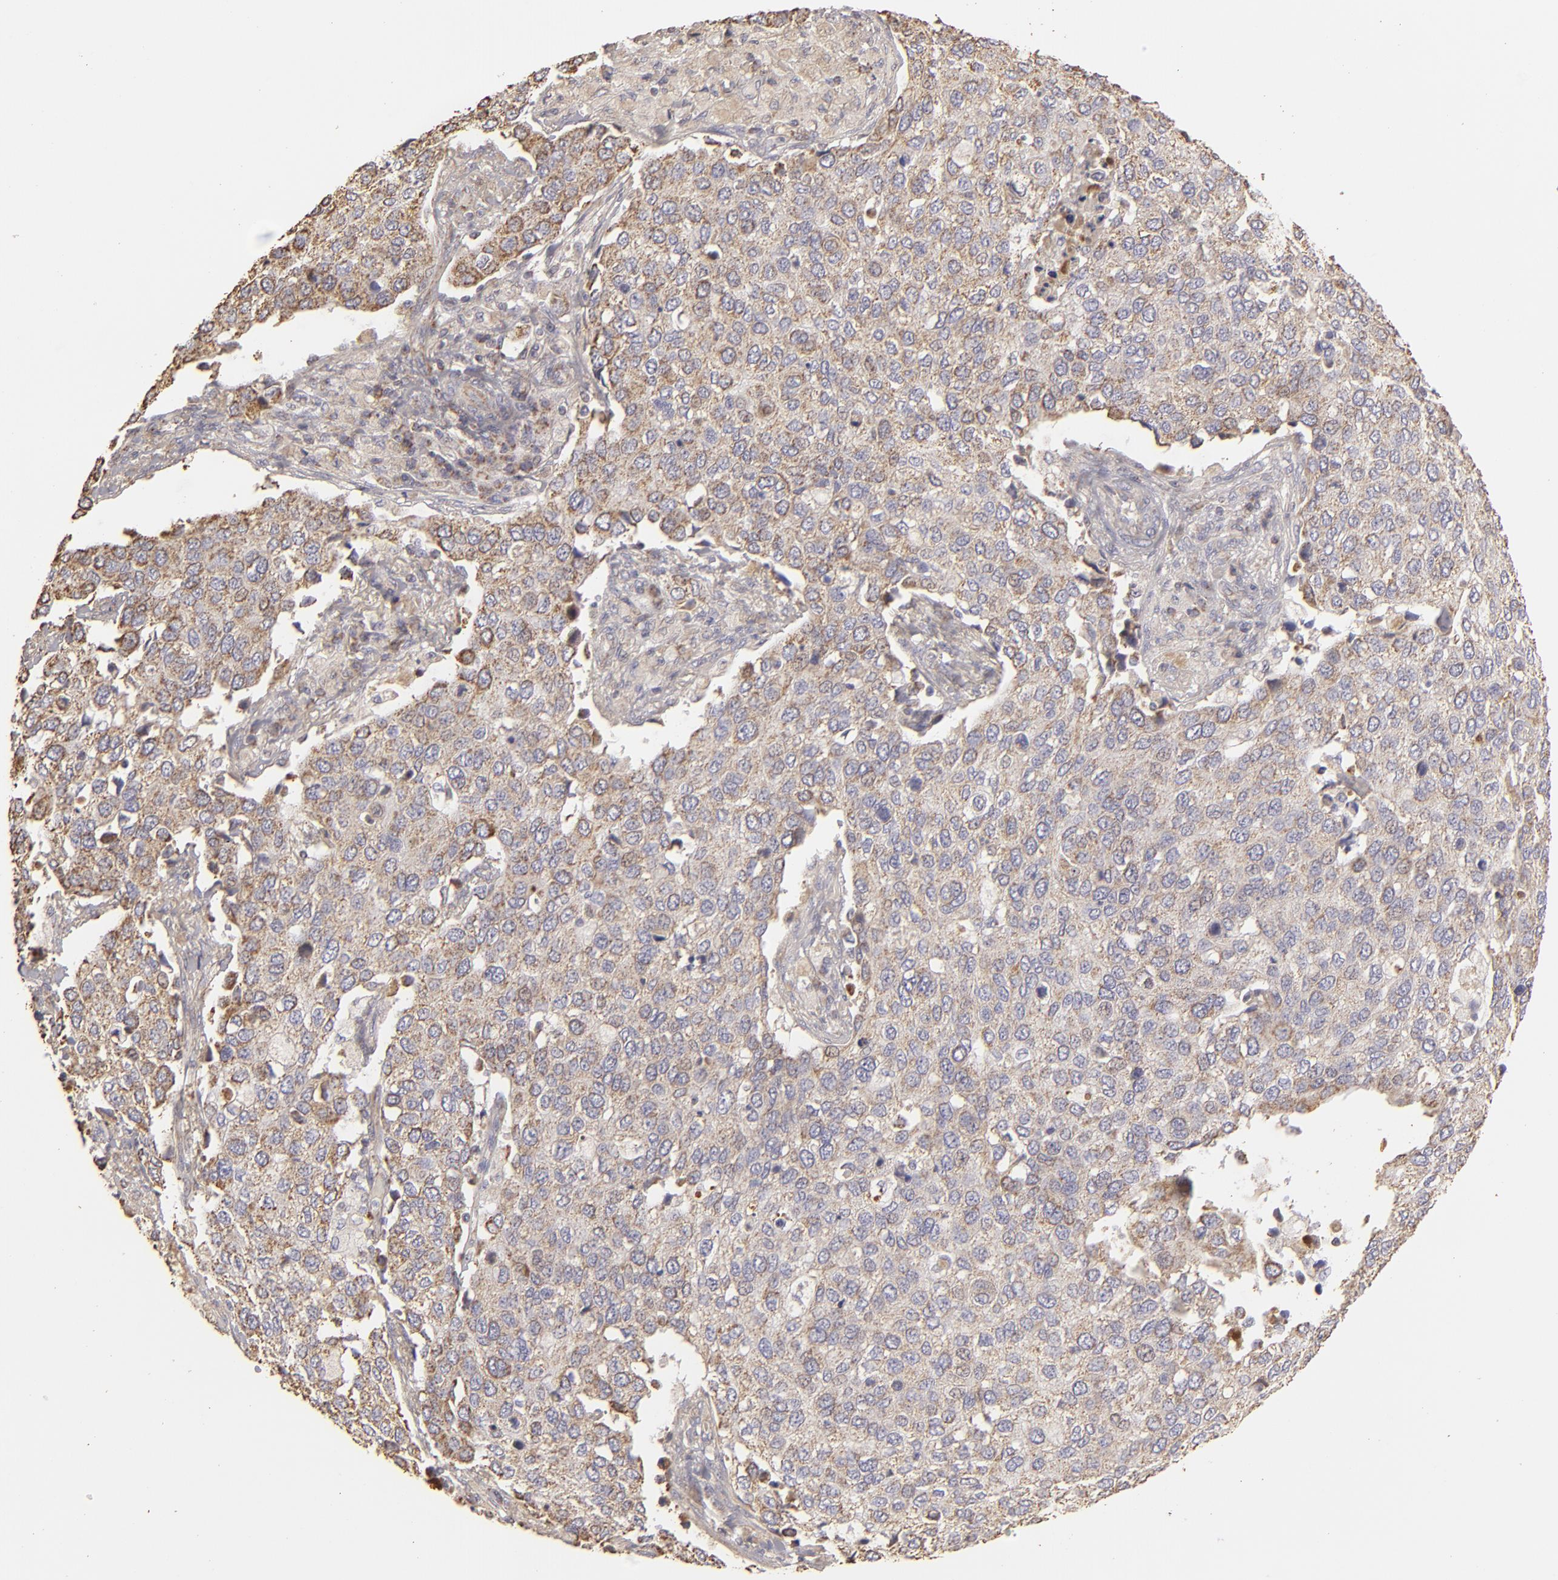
{"staining": {"intensity": "moderate", "quantity": ">75%", "location": "cytoplasmic/membranous"}, "tissue": "cervical cancer", "cell_type": "Tumor cells", "image_type": "cancer", "snomed": [{"axis": "morphology", "description": "Squamous cell carcinoma, NOS"}, {"axis": "topography", "description": "Cervix"}], "caption": "Immunohistochemistry of human cervical cancer displays medium levels of moderate cytoplasmic/membranous expression in about >75% of tumor cells. Using DAB (3,3'-diaminobenzidine) (brown) and hematoxylin (blue) stains, captured at high magnification using brightfield microscopy.", "gene": "CFB", "patient": {"sex": "female", "age": 54}}